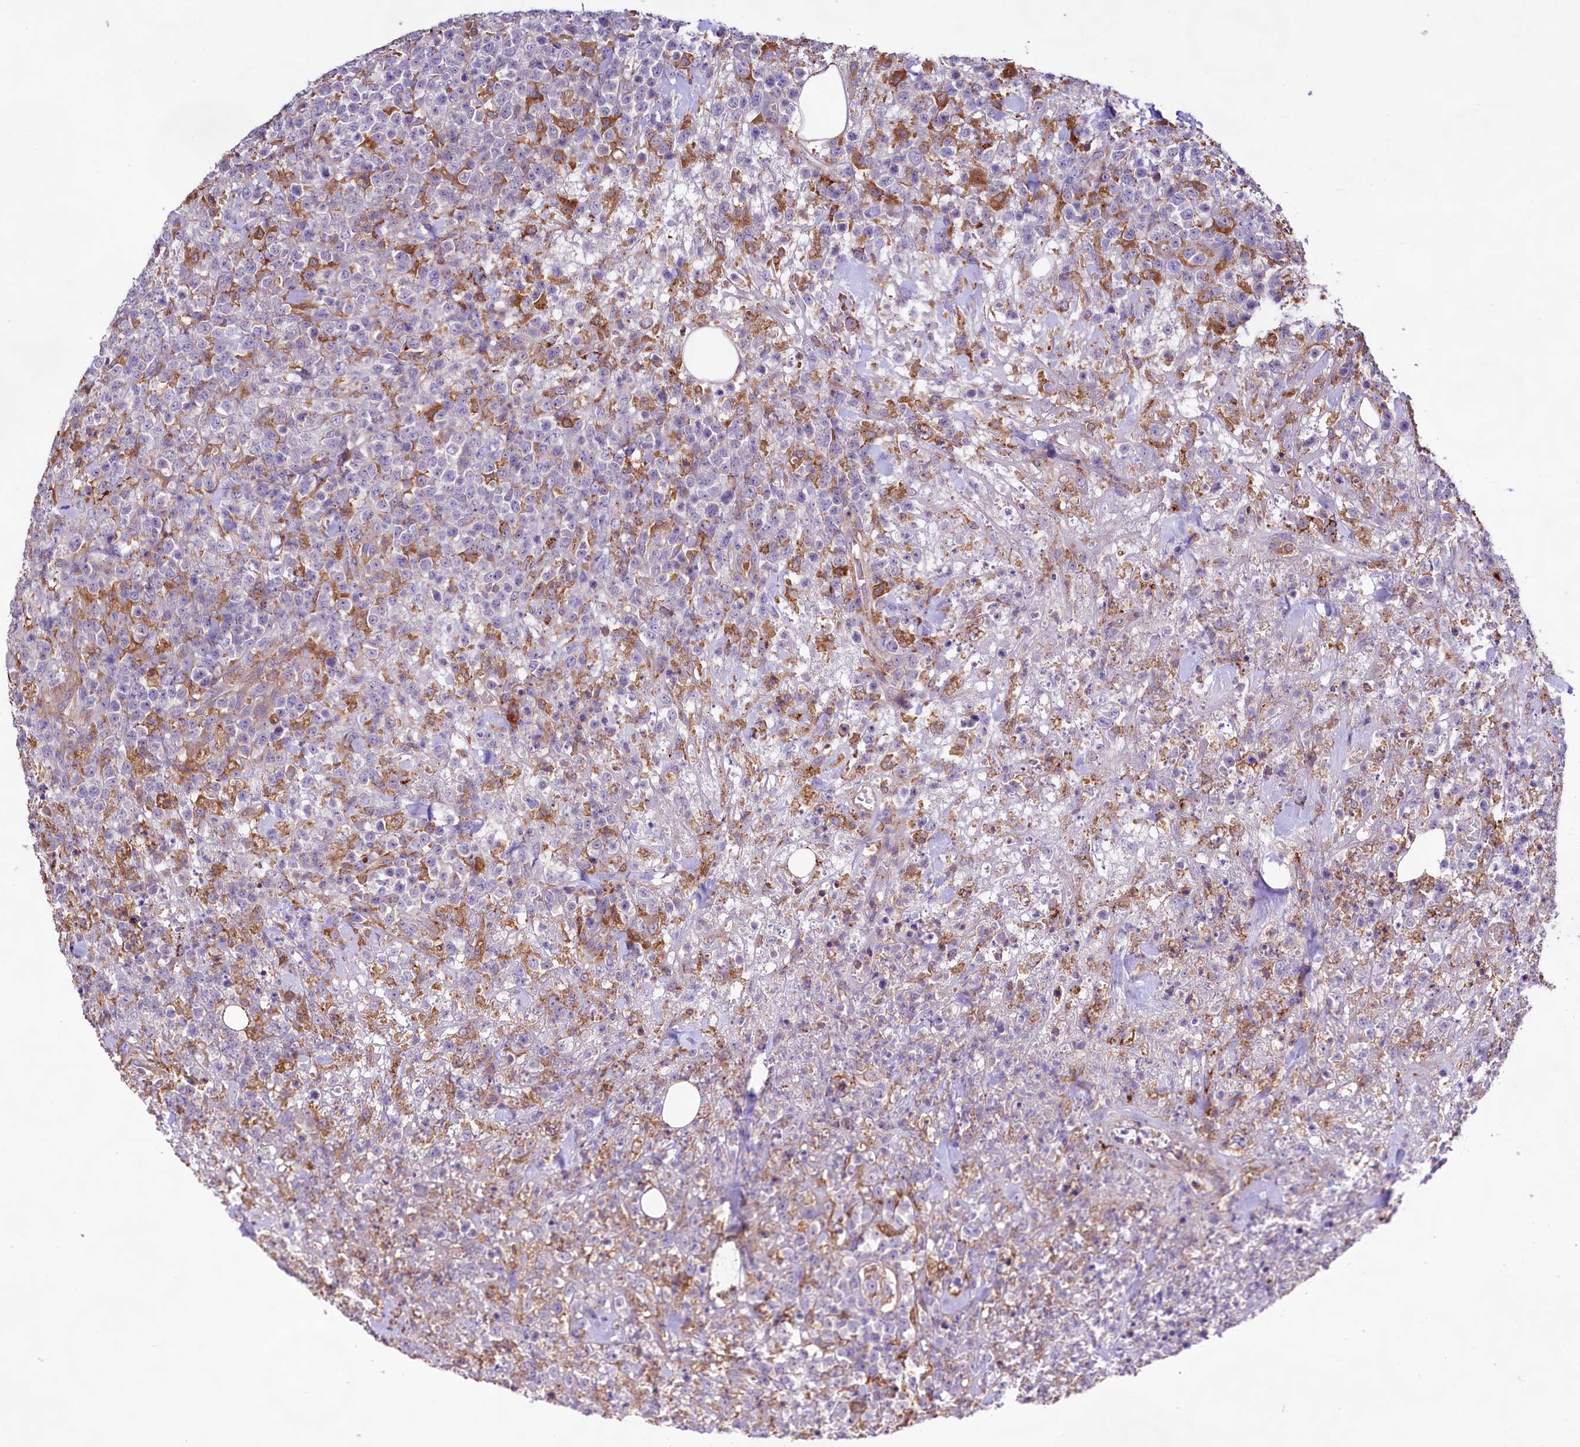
{"staining": {"intensity": "negative", "quantity": "none", "location": "none"}, "tissue": "lymphoma", "cell_type": "Tumor cells", "image_type": "cancer", "snomed": [{"axis": "morphology", "description": "Malignant lymphoma, non-Hodgkin's type, High grade"}, {"axis": "topography", "description": "Colon"}], "caption": "DAB immunohistochemical staining of human lymphoma exhibits no significant expression in tumor cells.", "gene": "DMXL2", "patient": {"sex": "female", "age": 53}}